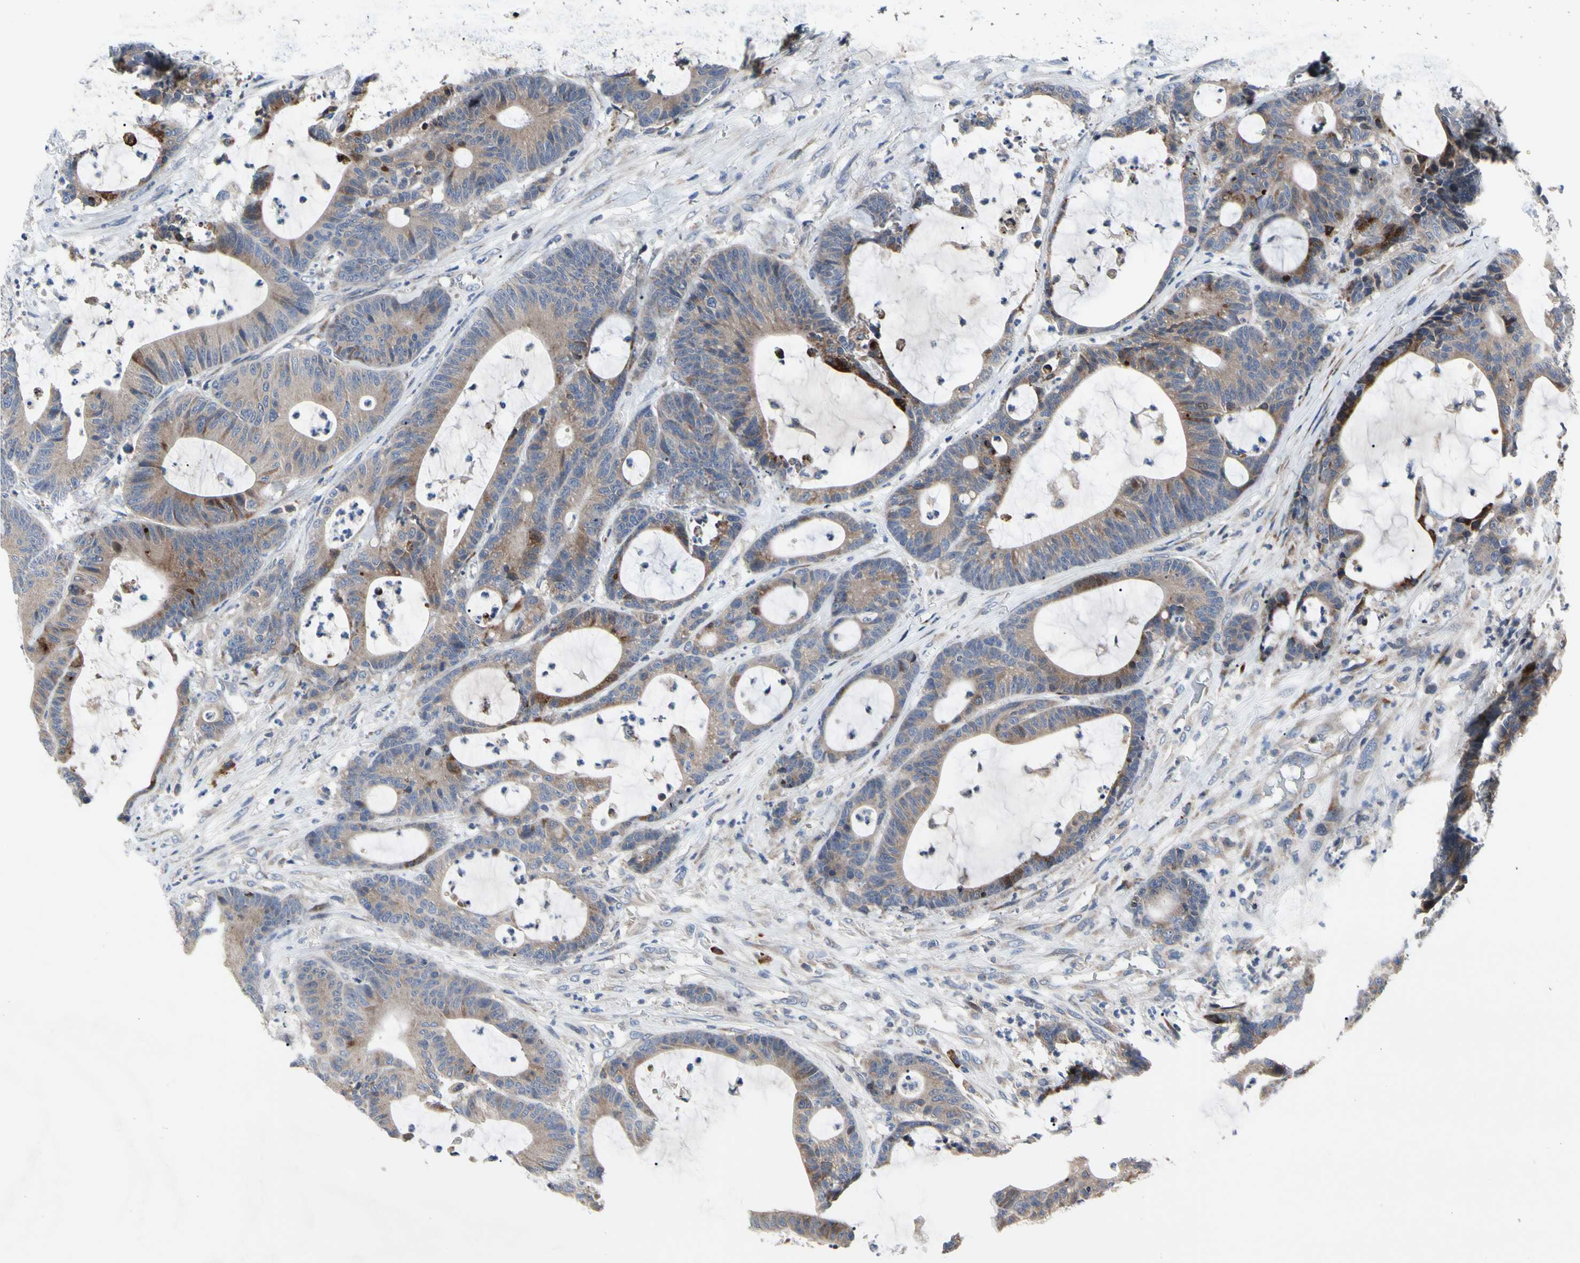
{"staining": {"intensity": "weak", "quantity": ">75%", "location": "cytoplasmic/membranous"}, "tissue": "colorectal cancer", "cell_type": "Tumor cells", "image_type": "cancer", "snomed": [{"axis": "morphology", "description": "Adenocarcinoma, NOS"}, {"axis": "topography", "description": "Colon"}], "caption": "Immunohistochemistry histopathology image of neoplastic tissue: human adenocarcinoma (colorectal) stained using IHC shows low levels of weak protein expression localized specifically in the cytoplasmic/membranous of tumor cells, appearing as a cytoplasmic/membranous brown color.", "gene": "MMEL1", "patient": {"sex": "female", "age": 84}}